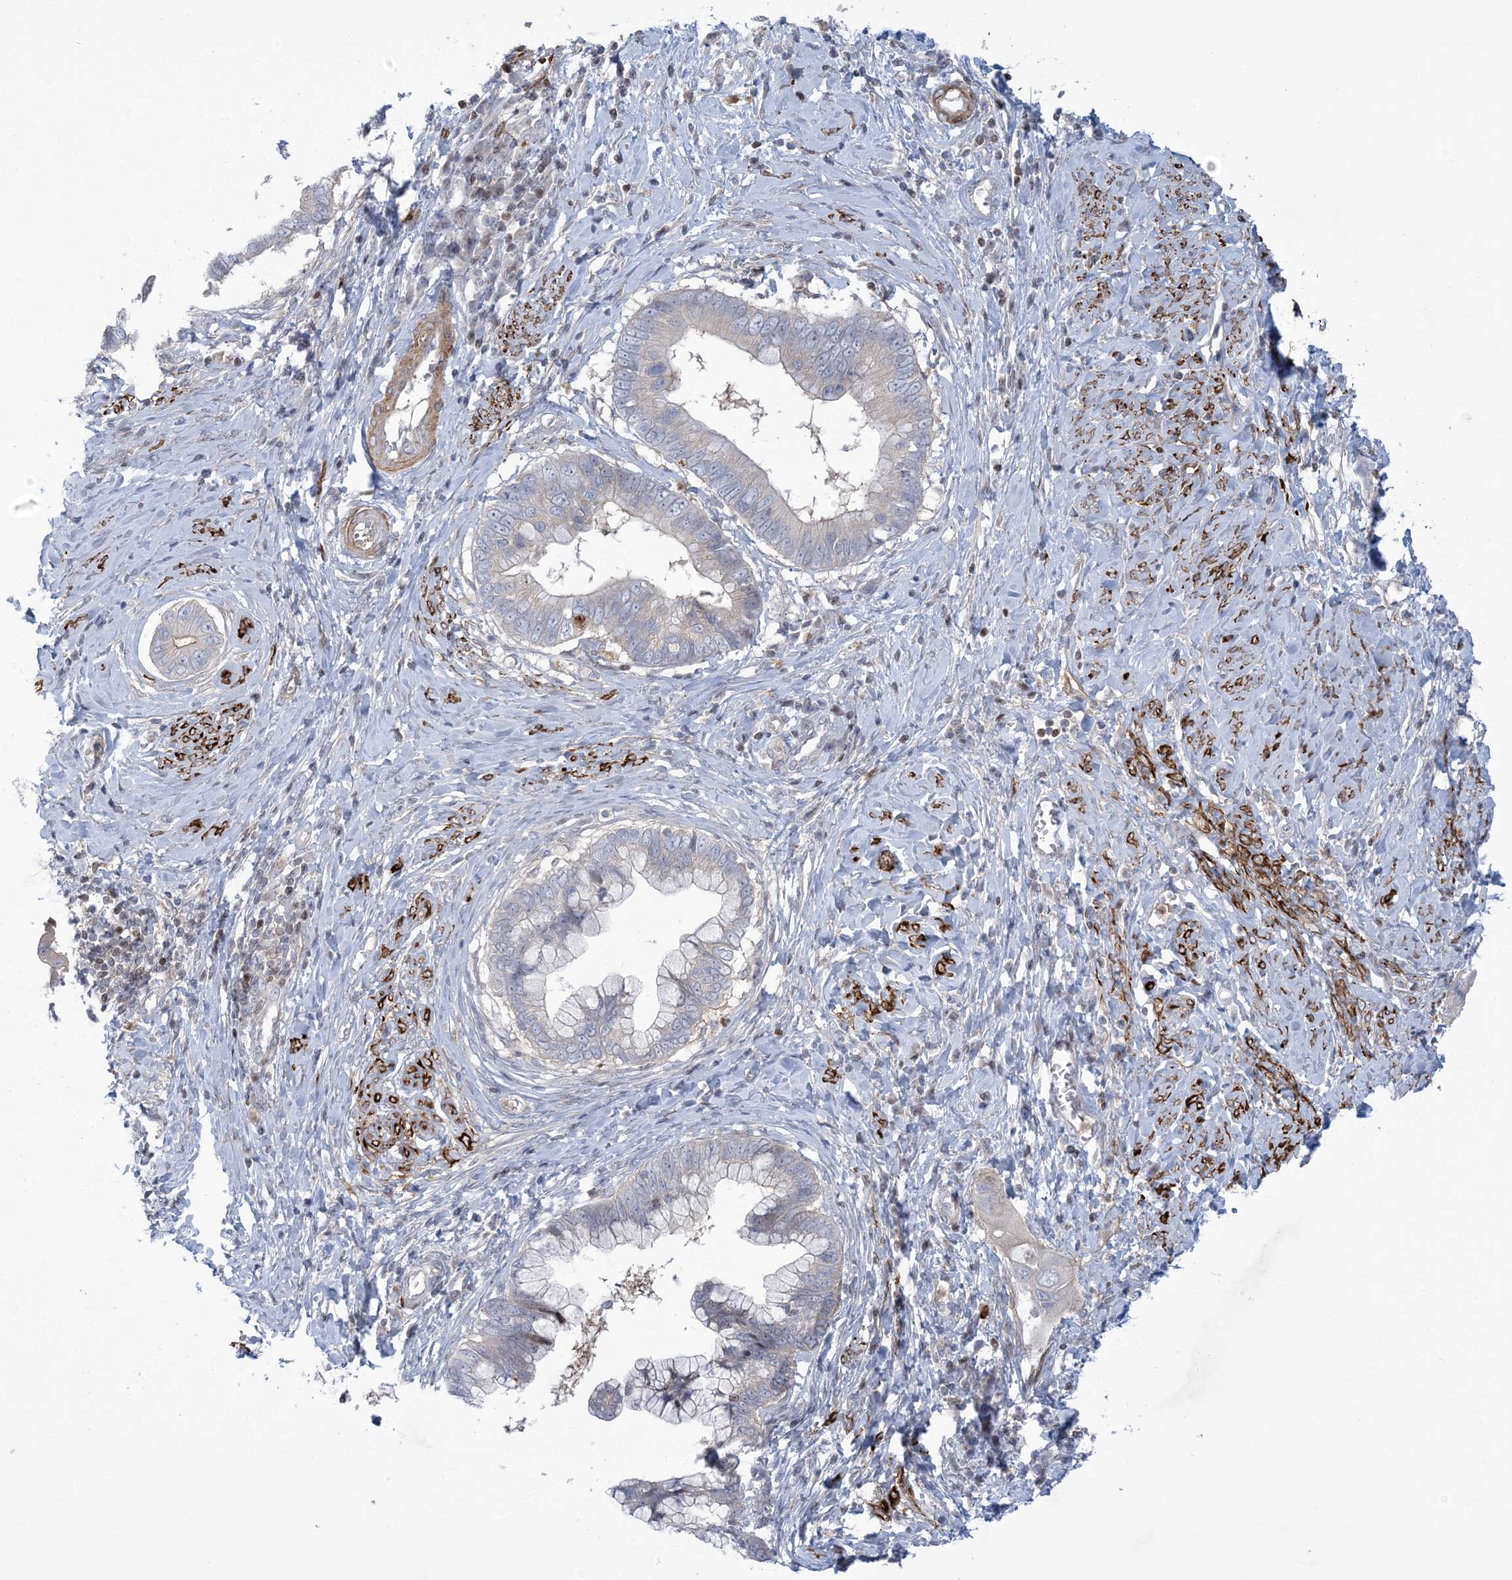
{"staining": {"intensity": "negative", "quantity": "none", "location": "none"}, "tissue": "cervical cancer", "cell_type": "Tumor cells", "image_type": "cancer", "snomed": [{"axis": "morphology", "description": "Adenocarcinoma, NOS"}, {"axis": "topography", "description": "Cervix"}], "caption": "IHC photomicrograph of neoplastic tissue: human cervical cancer stained with DAB displays no significant protein positivity in tumor cells.", "gene": "AFTPH", "patient": {"sex": "female", "age": 44}}